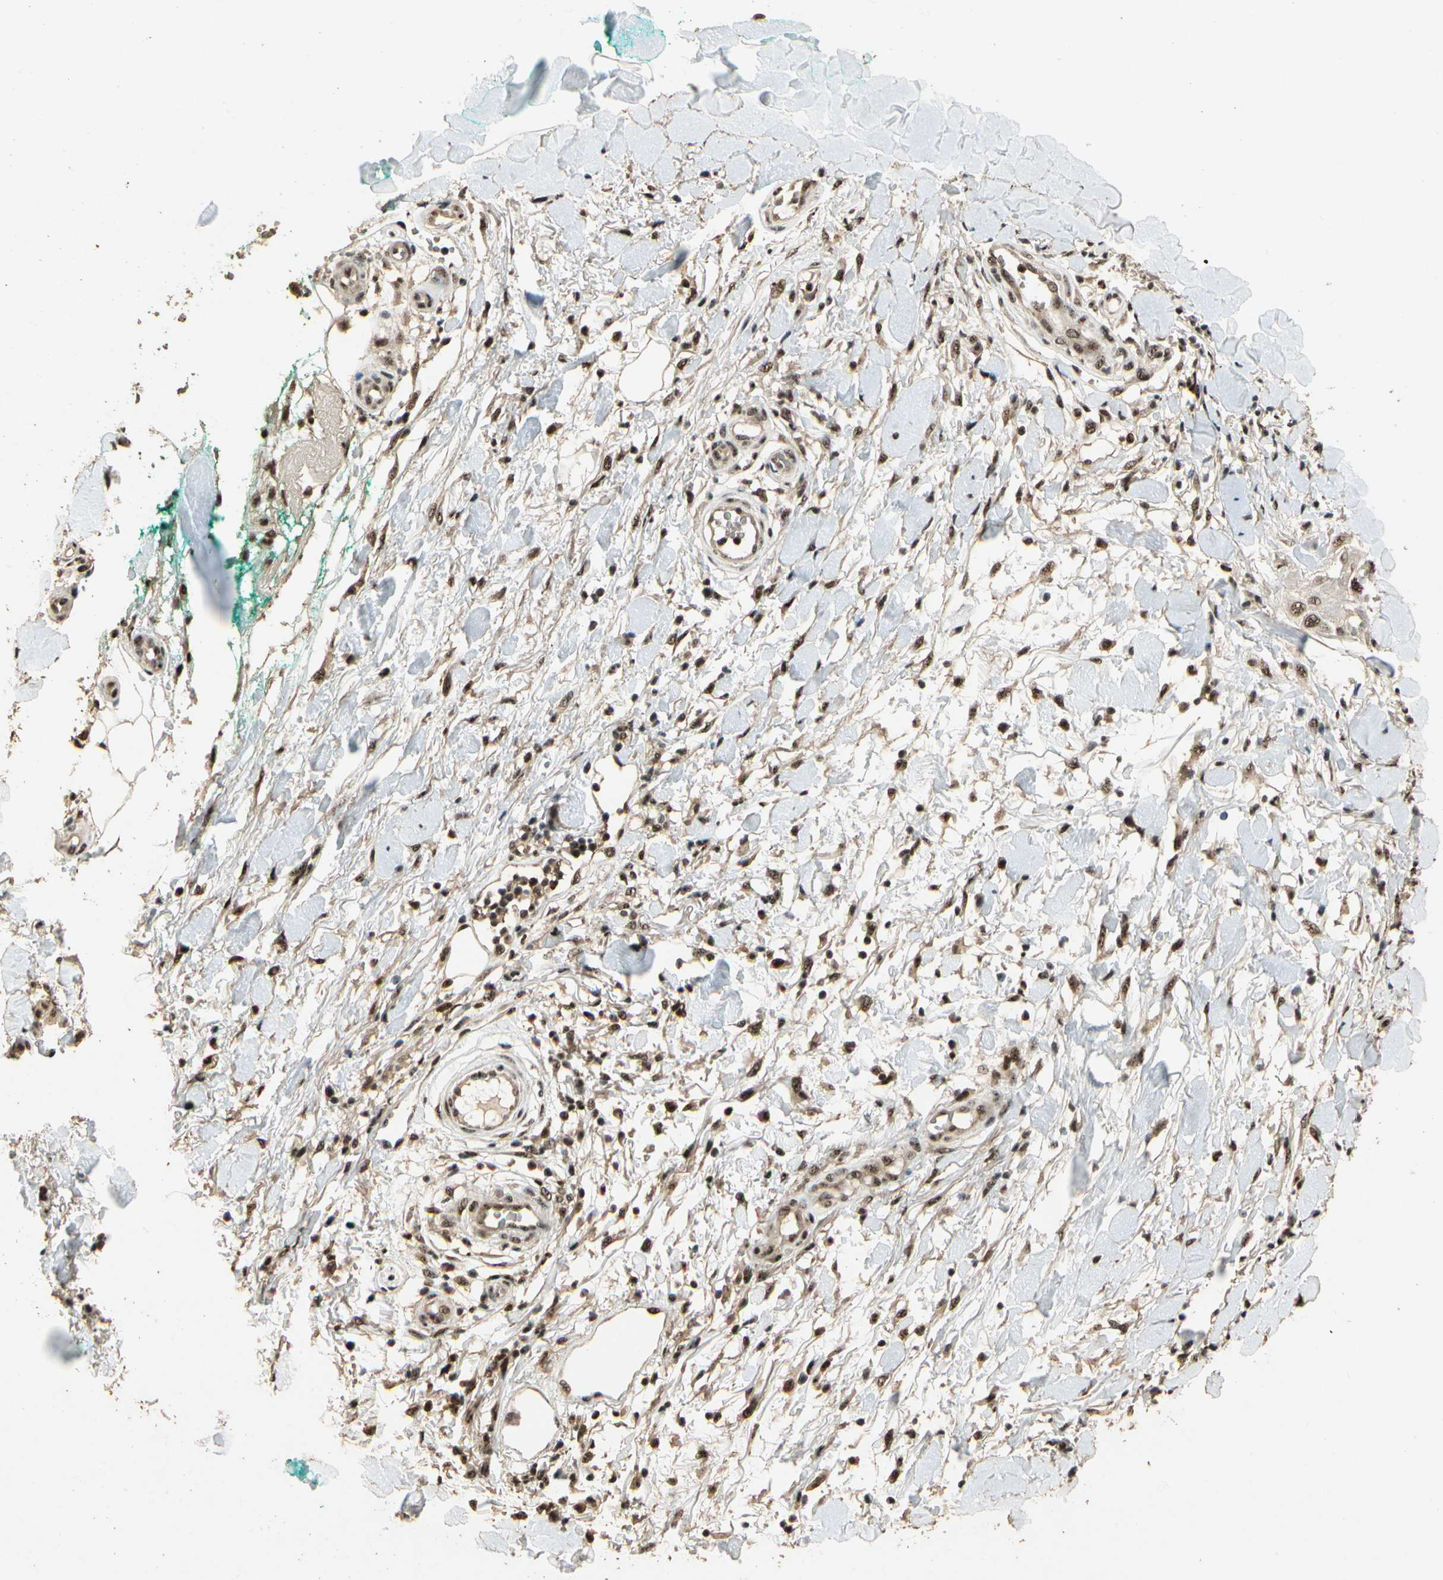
{"staining": {"intensity": "moderate", "quantity": ">75%", "location": "nuclear"}, "tissue": "skin cancer", "cell_type": "Tumor cells", "image_type": "cancer", "snomed": [{"axis": "morphology", "description": "Squamous cell carcinoma, NOS"}, {"axis": "topography", "description": "Skin"}], "caption": "There is medium levels of moderate nuclear expression in tumor cells of skin cancer (squamous cell carcinoma), as demonstrated by immunohistochemical staining (brown color).", "gene": "RBM25", "patient": {"sex": "female", "age": 42}}